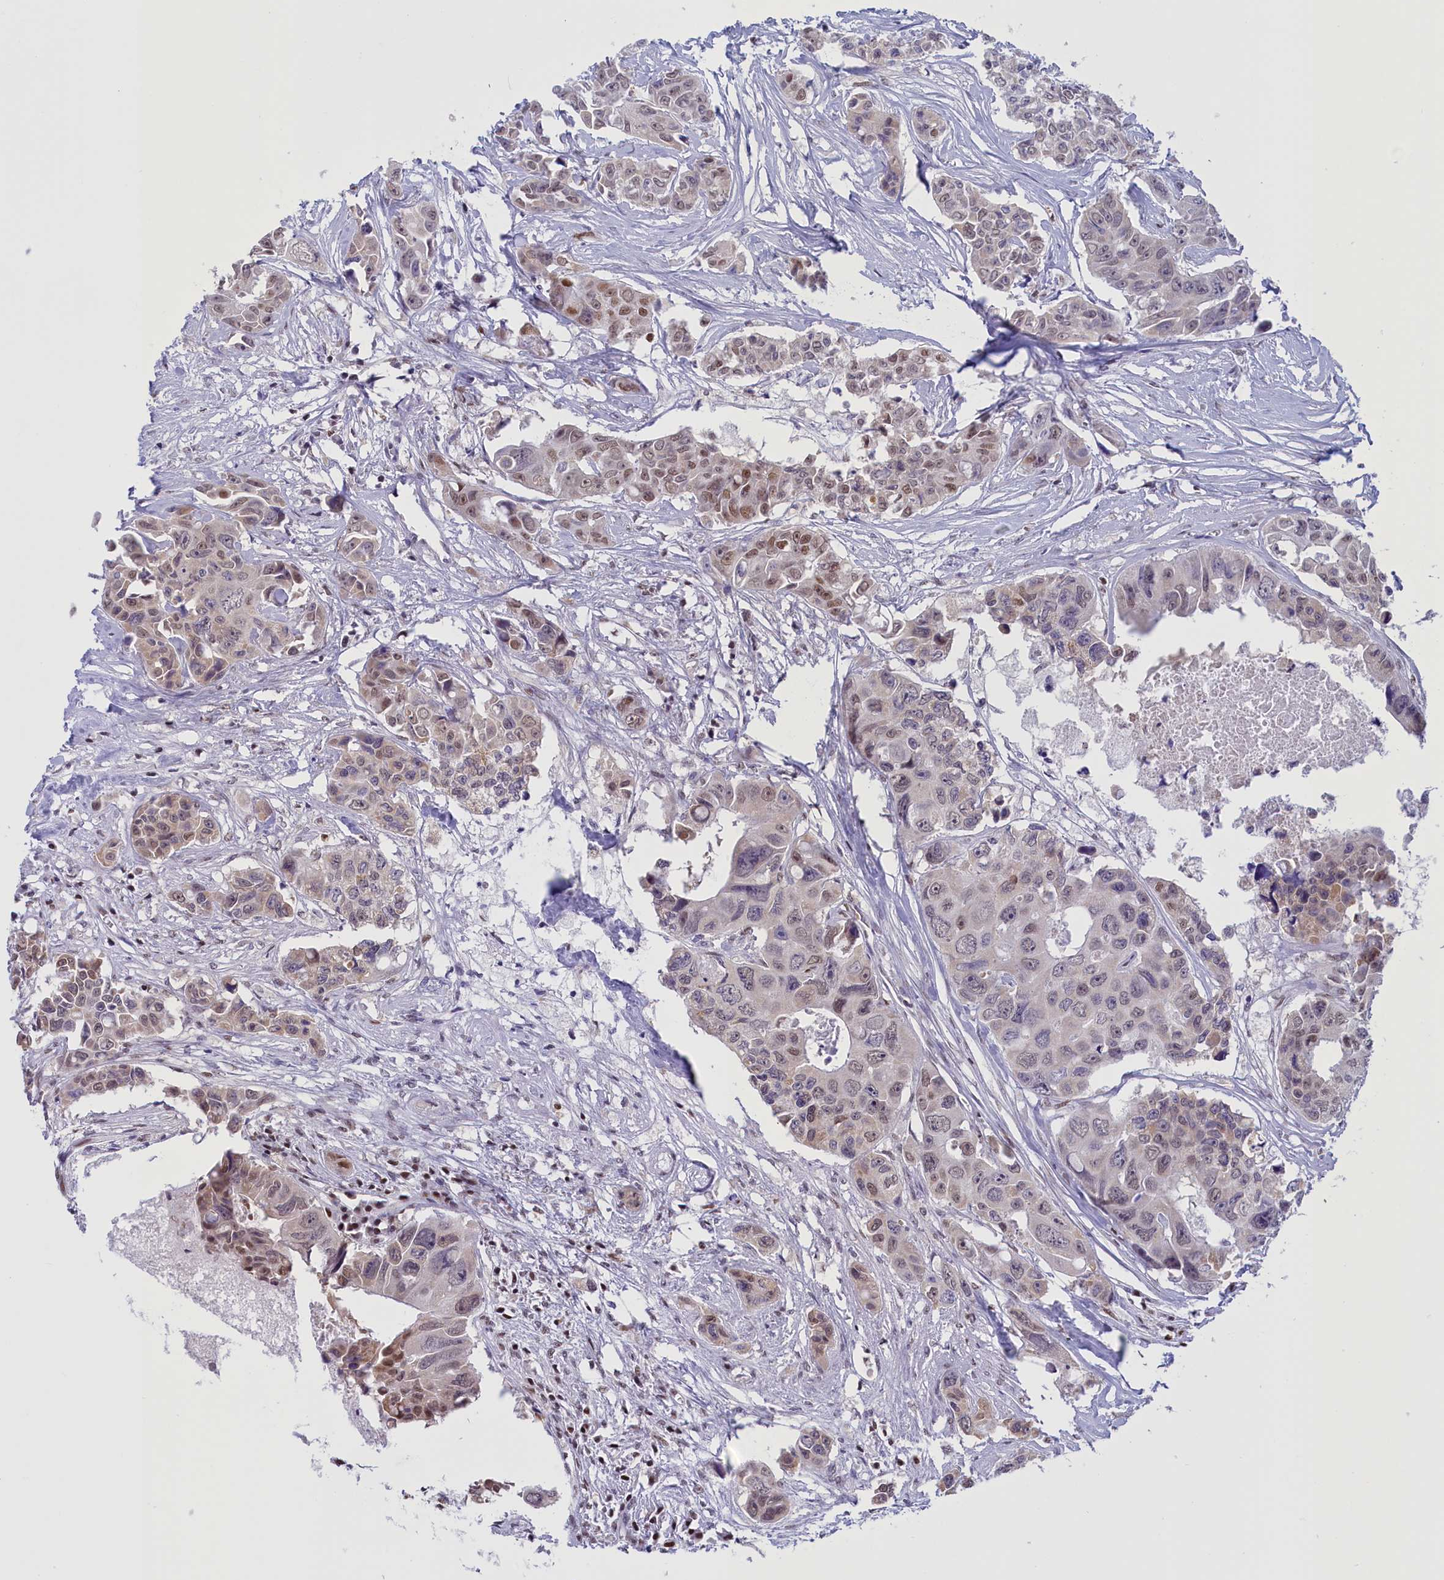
{"staining": {"intensity": "moderate", "quantity": "<25%", "location": "nuclear"}, "tissue": "colorectal cancer", "cell_type": "Tumor cells", "image_type": "cancer", "snomed": [{"axis": "morphology", "description": "Adenocarcinoma, NOS"}, {"axis": "topography", "description": "Rectum"}], "caption": "A histopathology image of human colorectal adenocarcinoma stained for a protein demonstrates moderate nuclear brown staining in tumor cells.", "gene": "IZUMO2", "patient": {"sex": "male", "age": 87}}